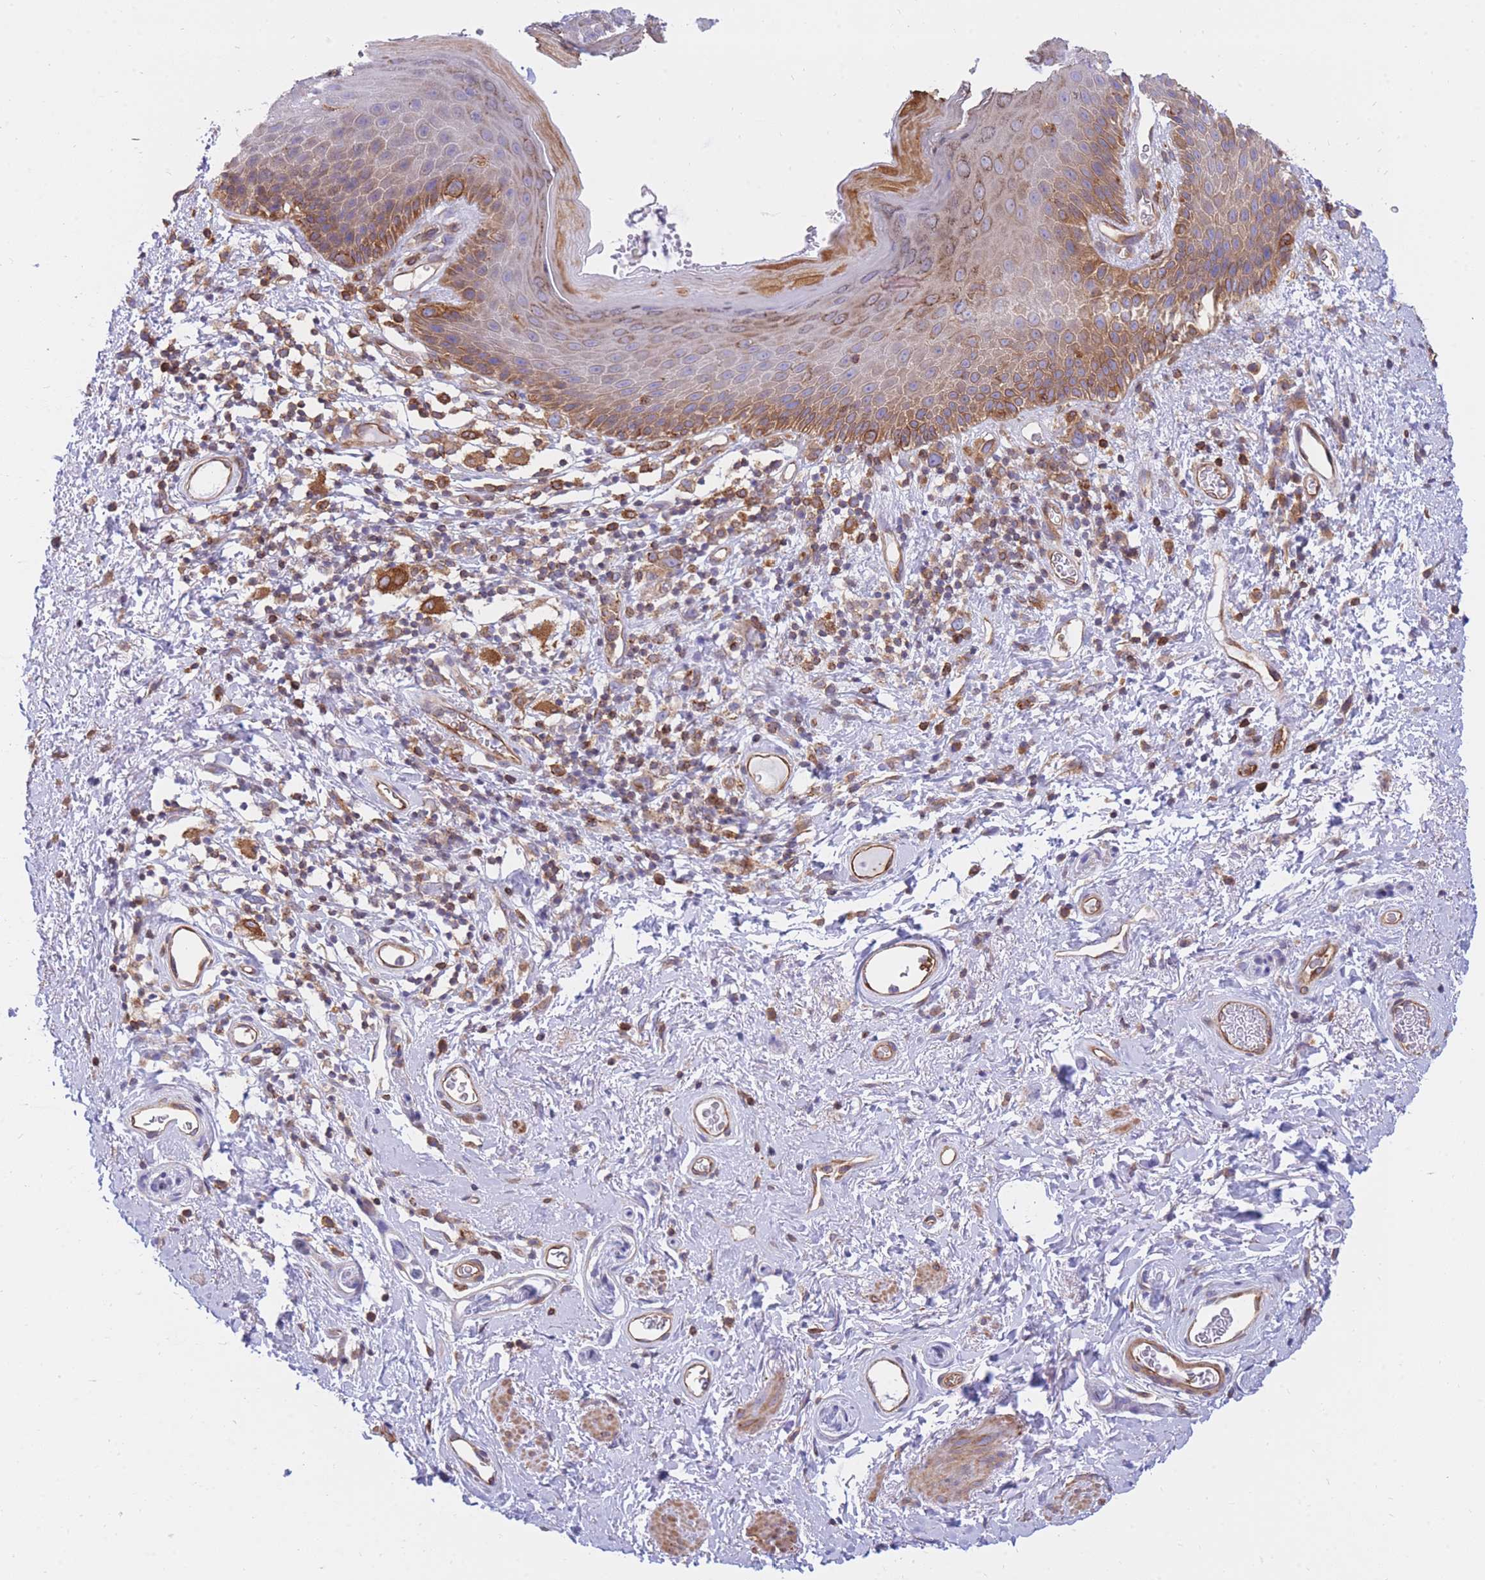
{"staining": {"intensity": "moderate", "quantity": ">75%", "location": "cytoplasmic/membranous"}, "tissue": "skin", "cell_type": "Epidermal cells", "image_type": "normal", "snomed": [{"axis": "morphology", "description": "Normal tissue, NOS"}, {"axis": "topography", "description": "Anal"}], "caption": "Immunohistochemistry of benign human skin shows medium levels of moderate cytoplasmic/membranous staining in approximately >75% of epidermal cells.", "gene": "REM1", "patient": {"sex": "female", "age": 46}}